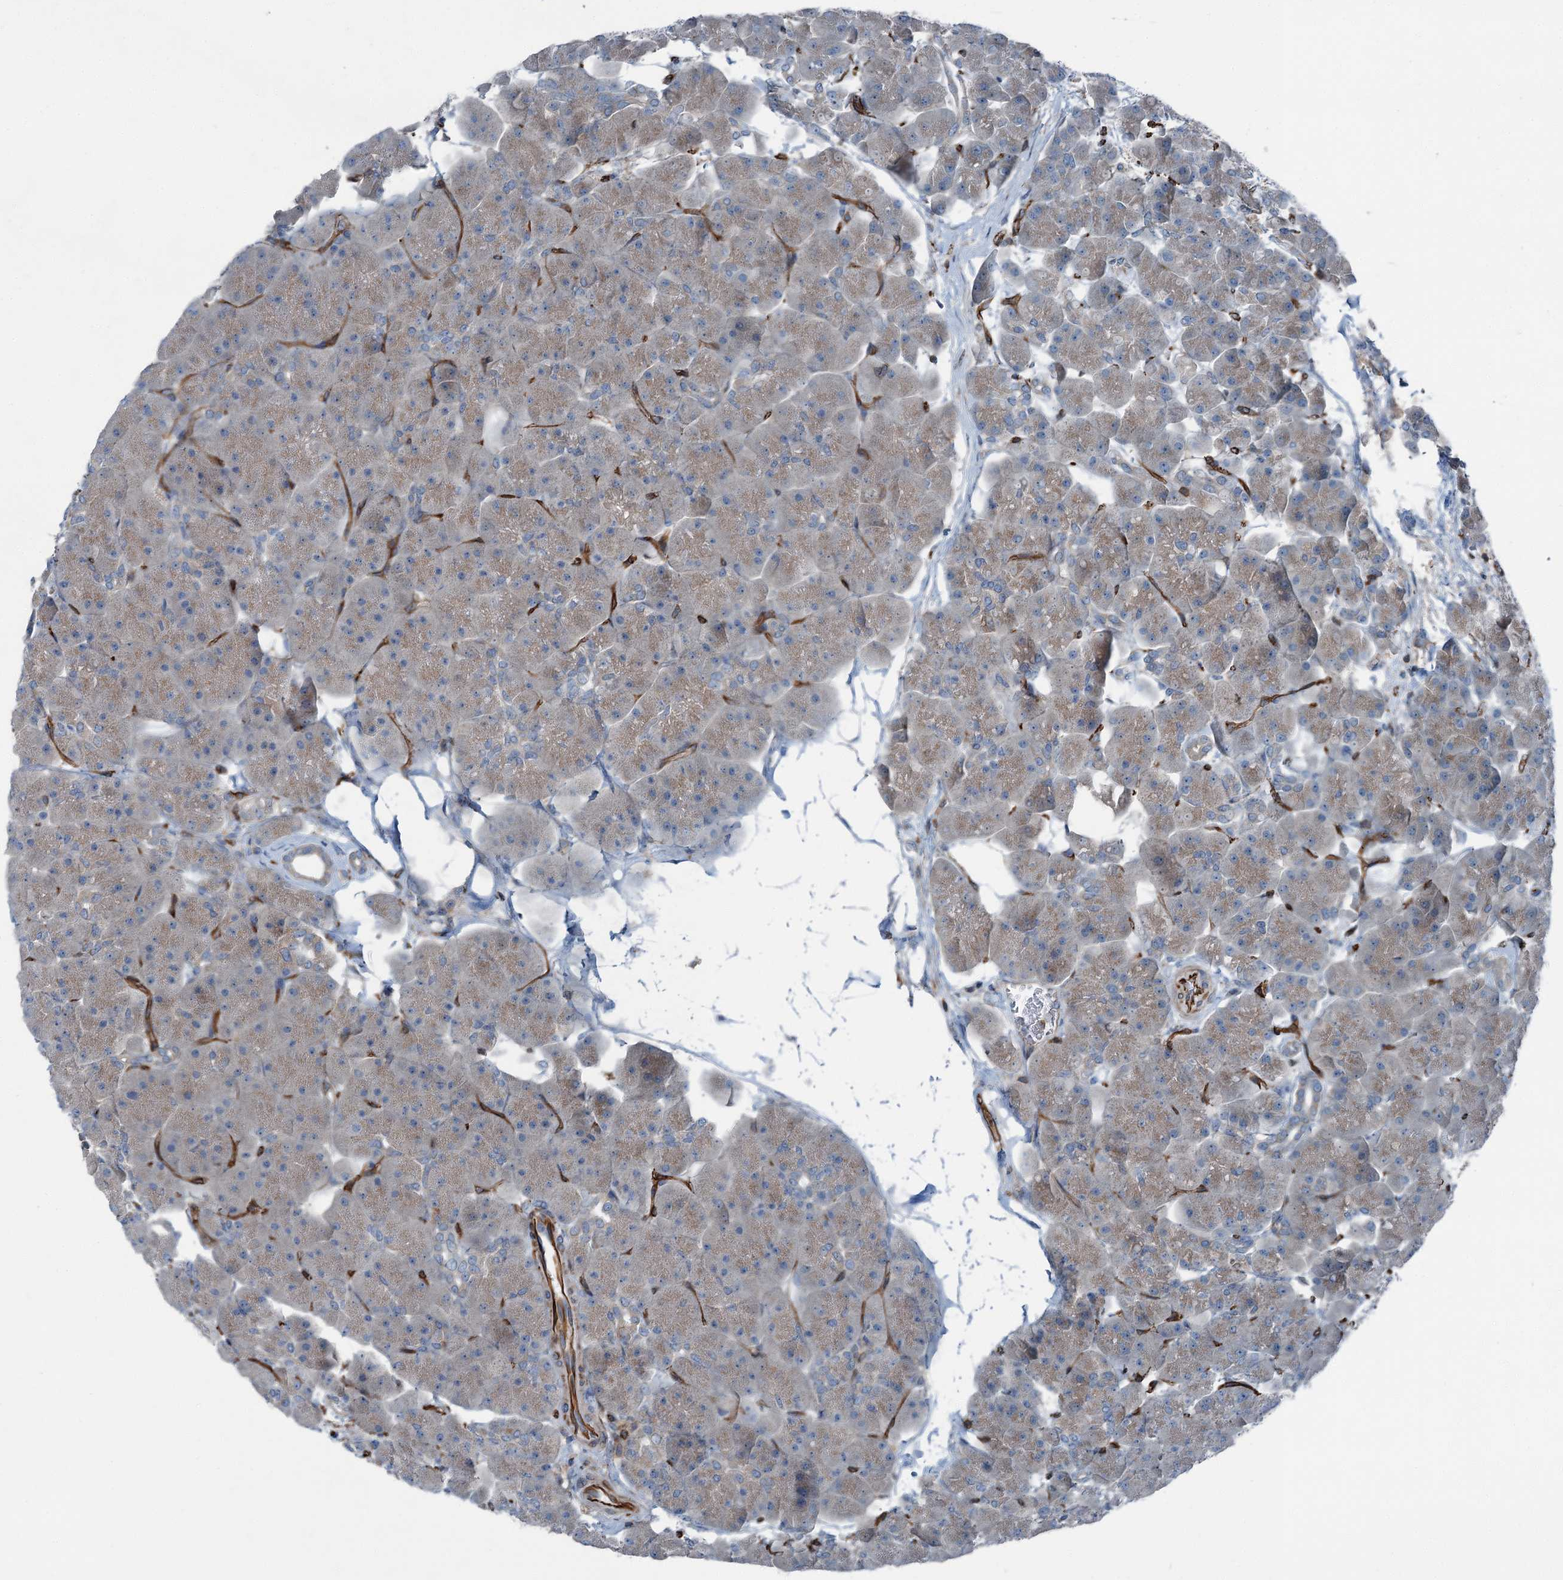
{"staining": {"intensity": "moderate", "quantity": "25%-75%", "location": "cytoplasmic/membranous"}, "tissue": "pancreas", "cell_type": "Exocrine glandular cells", "image_type": "normal", "snomed": [{"axis": "morphology", "description": "Normal tissue, NOS"}, {"axis": "topography", "description": "Pancreas"}], "caption": "IHC of benign human pancreas exhibits medium levels of moderate cytoplasmic/membranous positivity in about 25%-75% of exocrine glandular cells.", "gene": "AXL", "patient": {"sex": "male", "age": 66}}